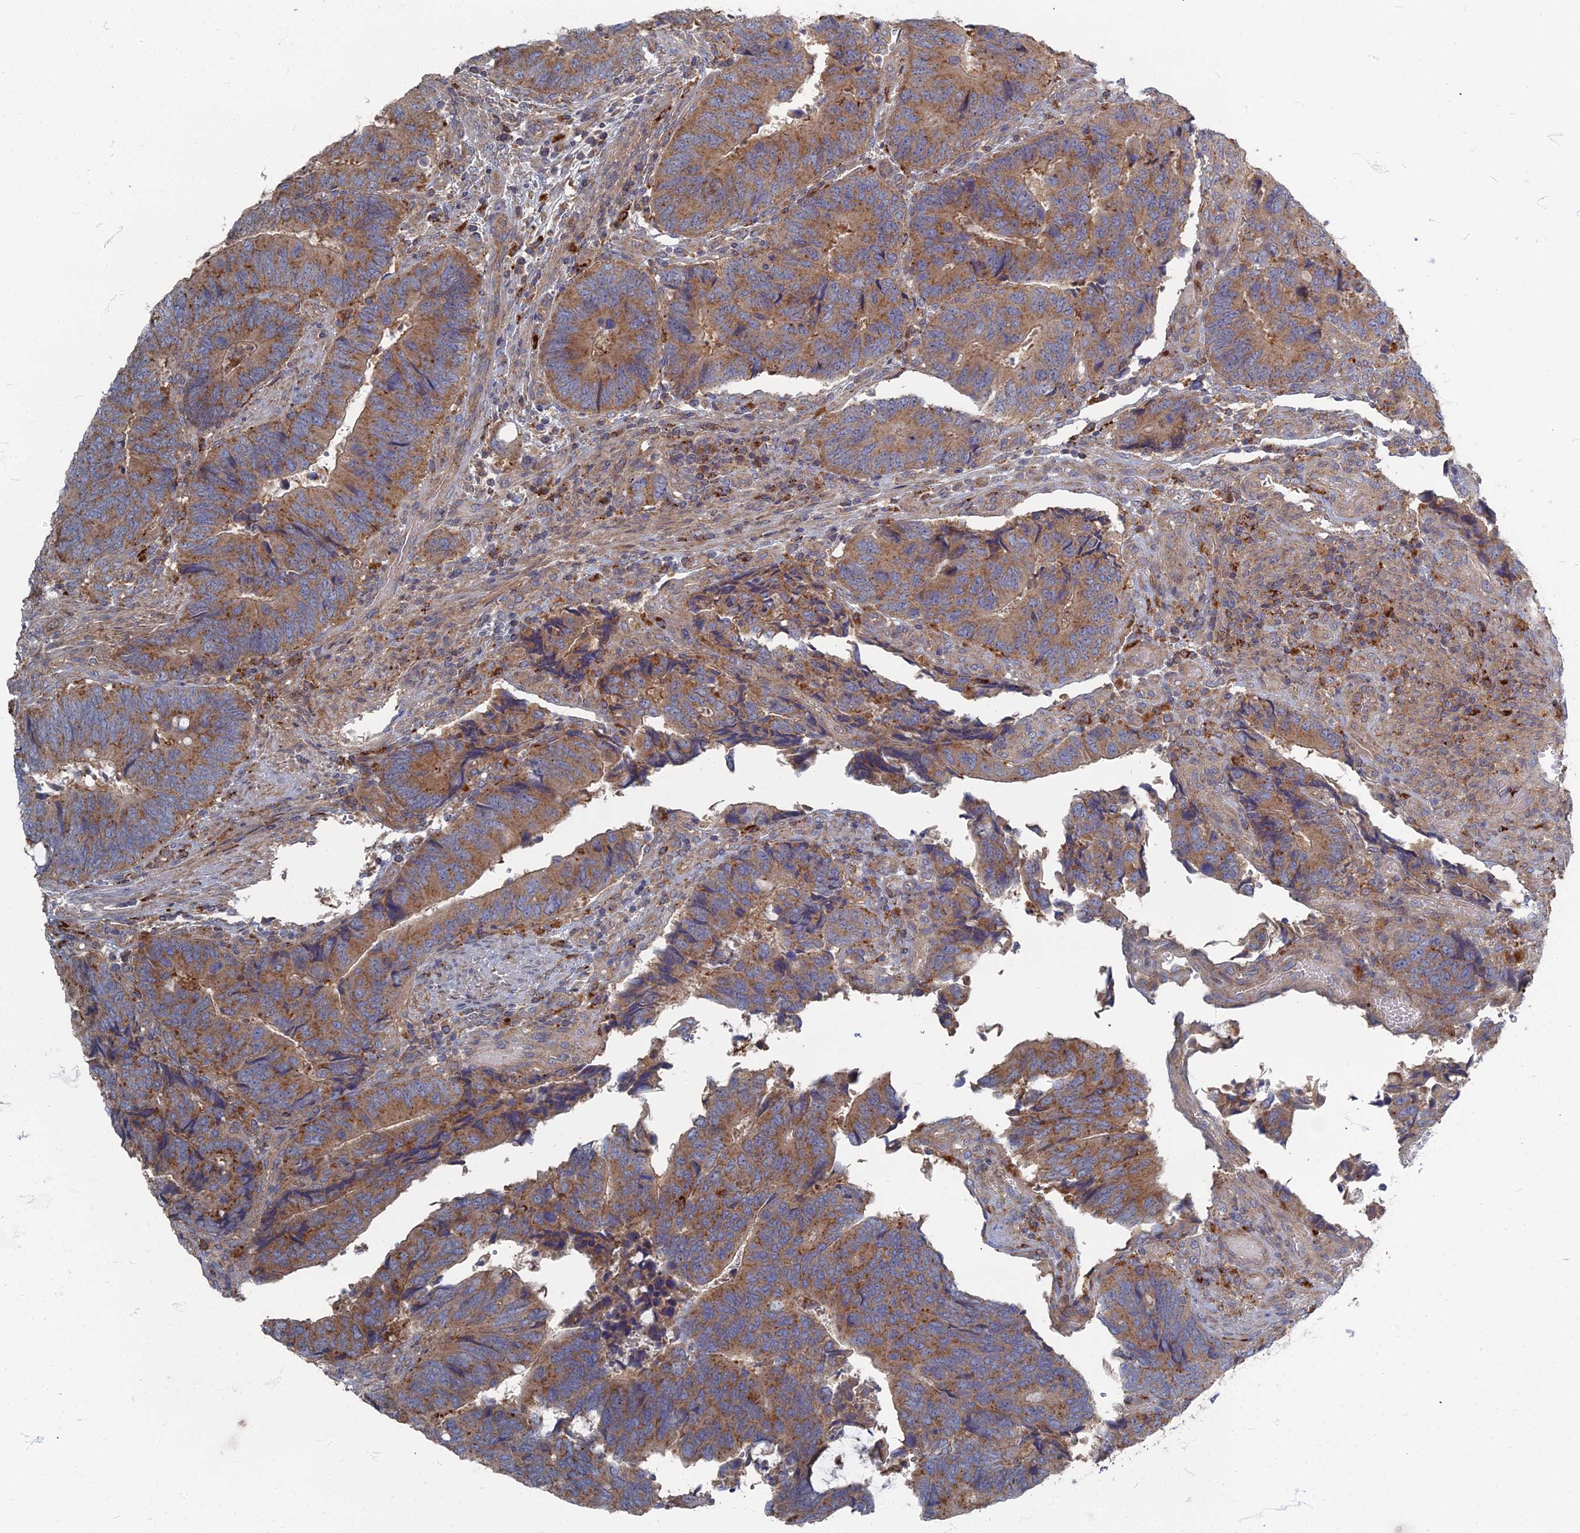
{"staining": {"intensity": "moderate", "quantity": ">75%", "location": "cytoplasmic/membranous"}, "tissue": "colorectal cancer", "cell_type": "Tumor cells", "image_type": "cancer", "snomed": [{"axis": "morphology", "description": "Adenocarcinoma, NOS"}, {"axis": "topography", "description": "Colon"}], "caption": "Protein expression analysis of human colorectal cancer (adenocarcinoma) reveals moderate cytoplasmic/membranous staining in approximately >75% of tumor cells. (DAB (3,3'-diaminobenzidine) = brown stain, brightfield microscopy at high magnification).", "gene": "PPCDC", "patient": {"sex": "male", "age": 87}}